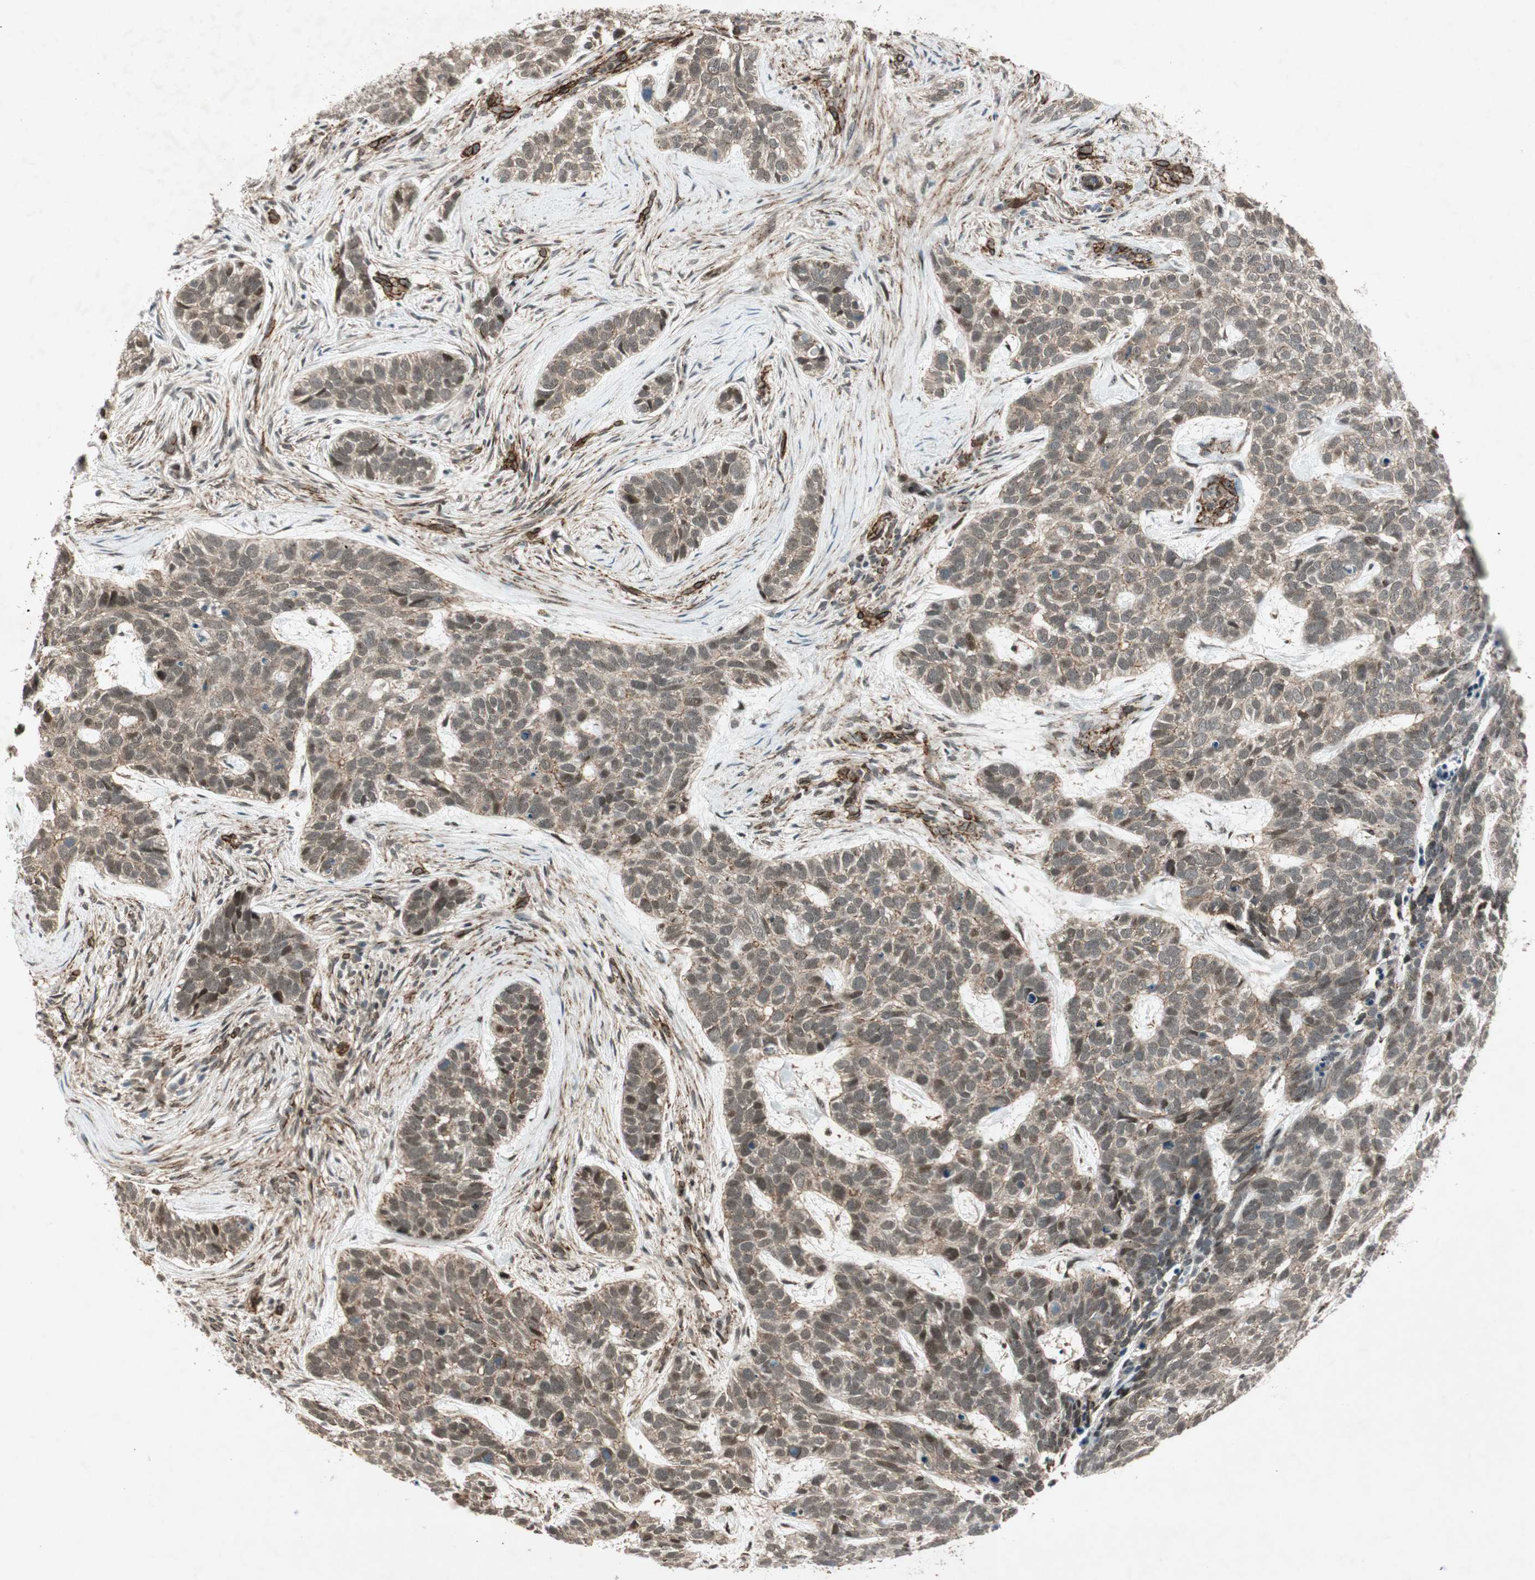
{"staining": {"intensity": "moderate", "quantity": ">75%", "location": "nuclear"}, "tissue": "skin cancer", "cell_type": "Tumor cells", "image_type": "cancer", "snomed": [{"axis": "morphology", "description": "Basal cell carcinoma"}, {"axis": "topography", "description": "Skin"}], "caption": "A histopathology image of human skin basal cell carcinoma stained for a protein exhibits moderate nuclear brown staining in tumor cells.", "gene": "CDK19", "patient": {"sex": "male", "age": 87}}